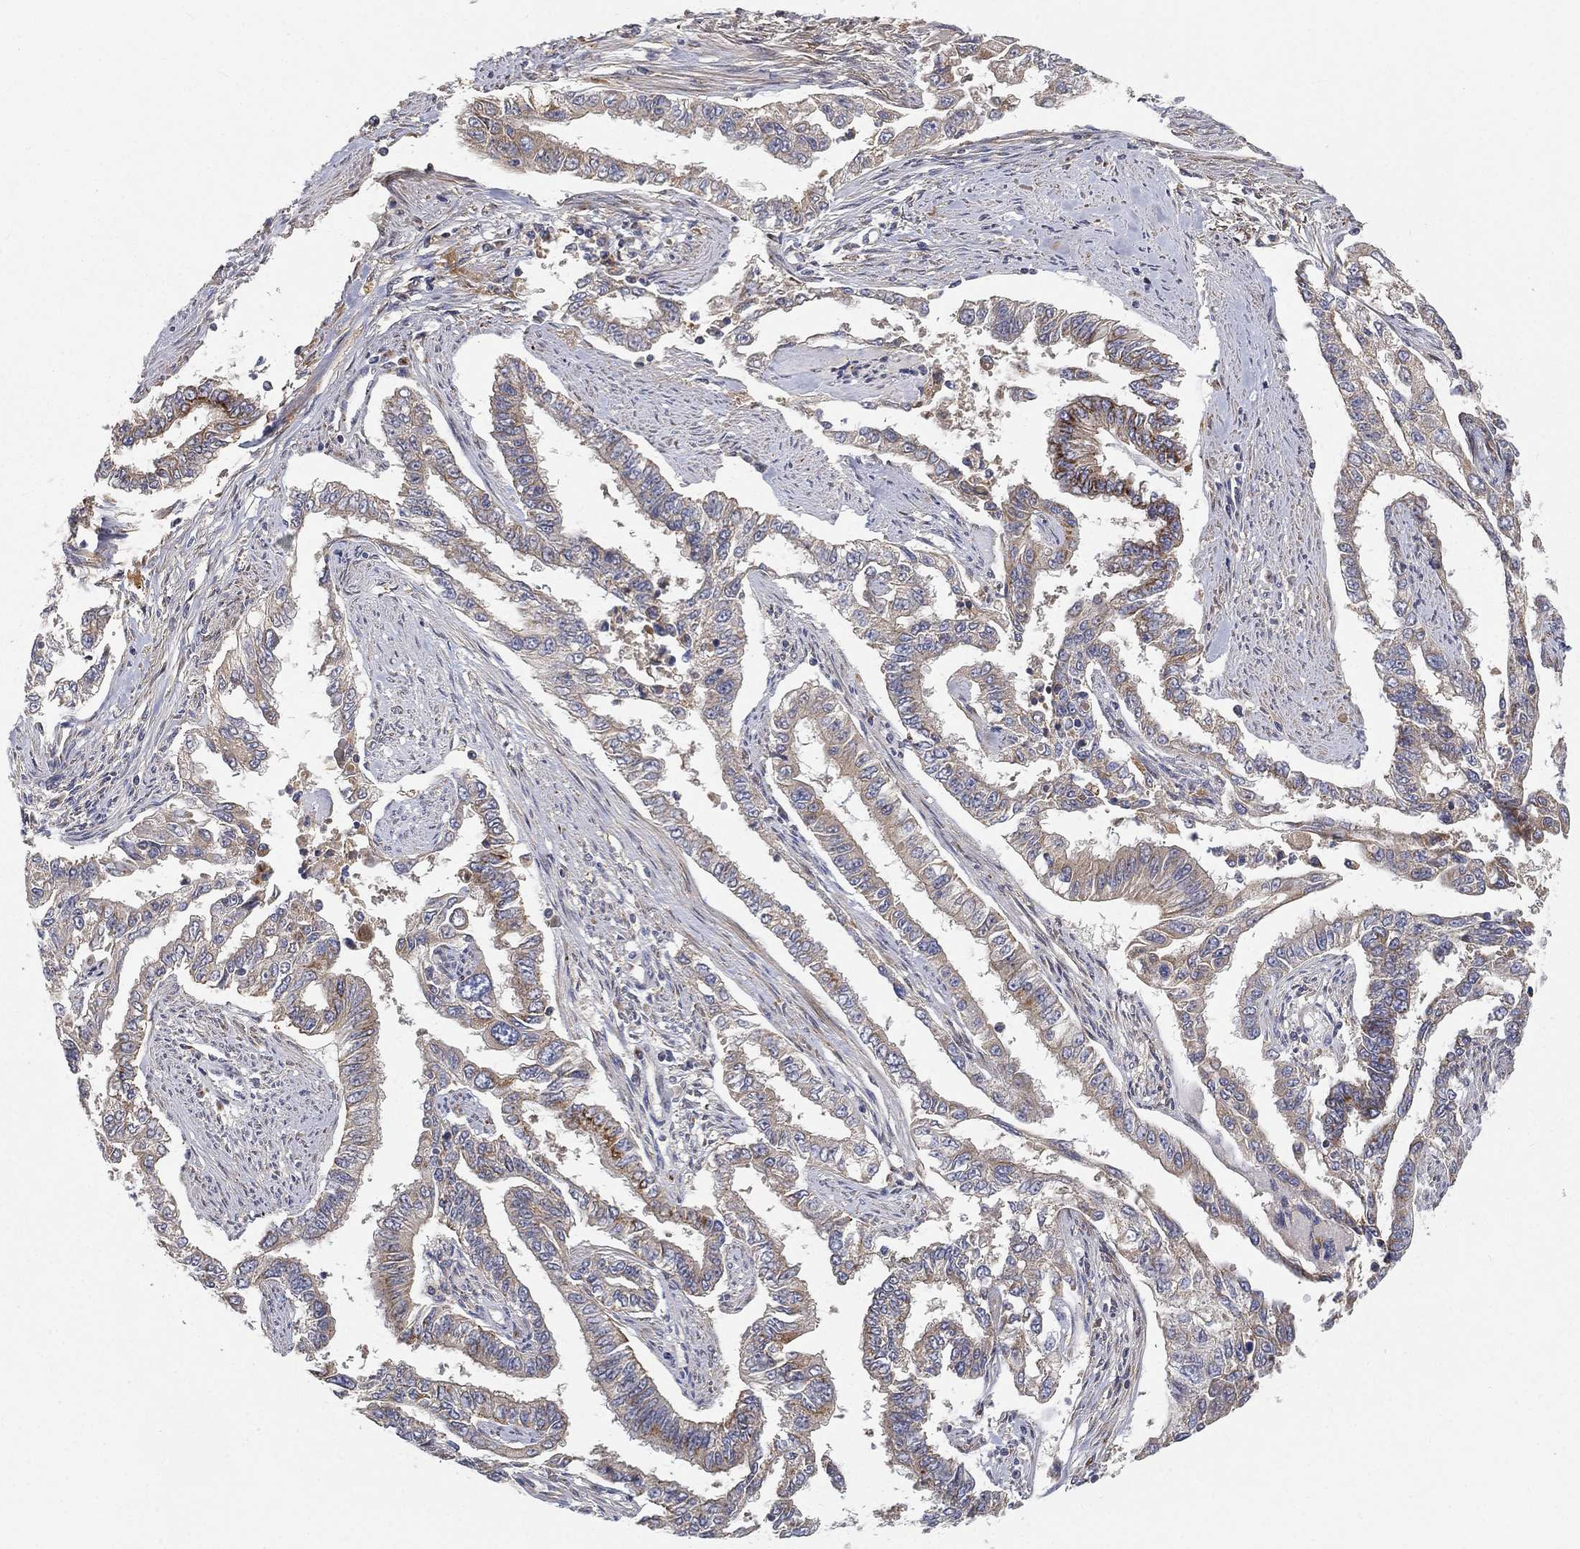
{"staining": {"intensity": "strong", "quantity": "<25%", "location": "cytoplasmic/membranous"}, "tissue": "endometrial cancer", "cell_type": "Tumor cells", "image_type": "cancer", "snomed": [{"axis": "morphology", "description": "Adenocarcinoma, NOS"}, {"axis": "topography", "description": "Uterus"}], "caption": "Immunohistochemical staining of endometrial adenocarcinoma displays strong cytoplasmic/membranous protein staining in approximately <25% of tumor cells.", "gene": "CTSL", "patient": {"sex": "female", "age": 59}}